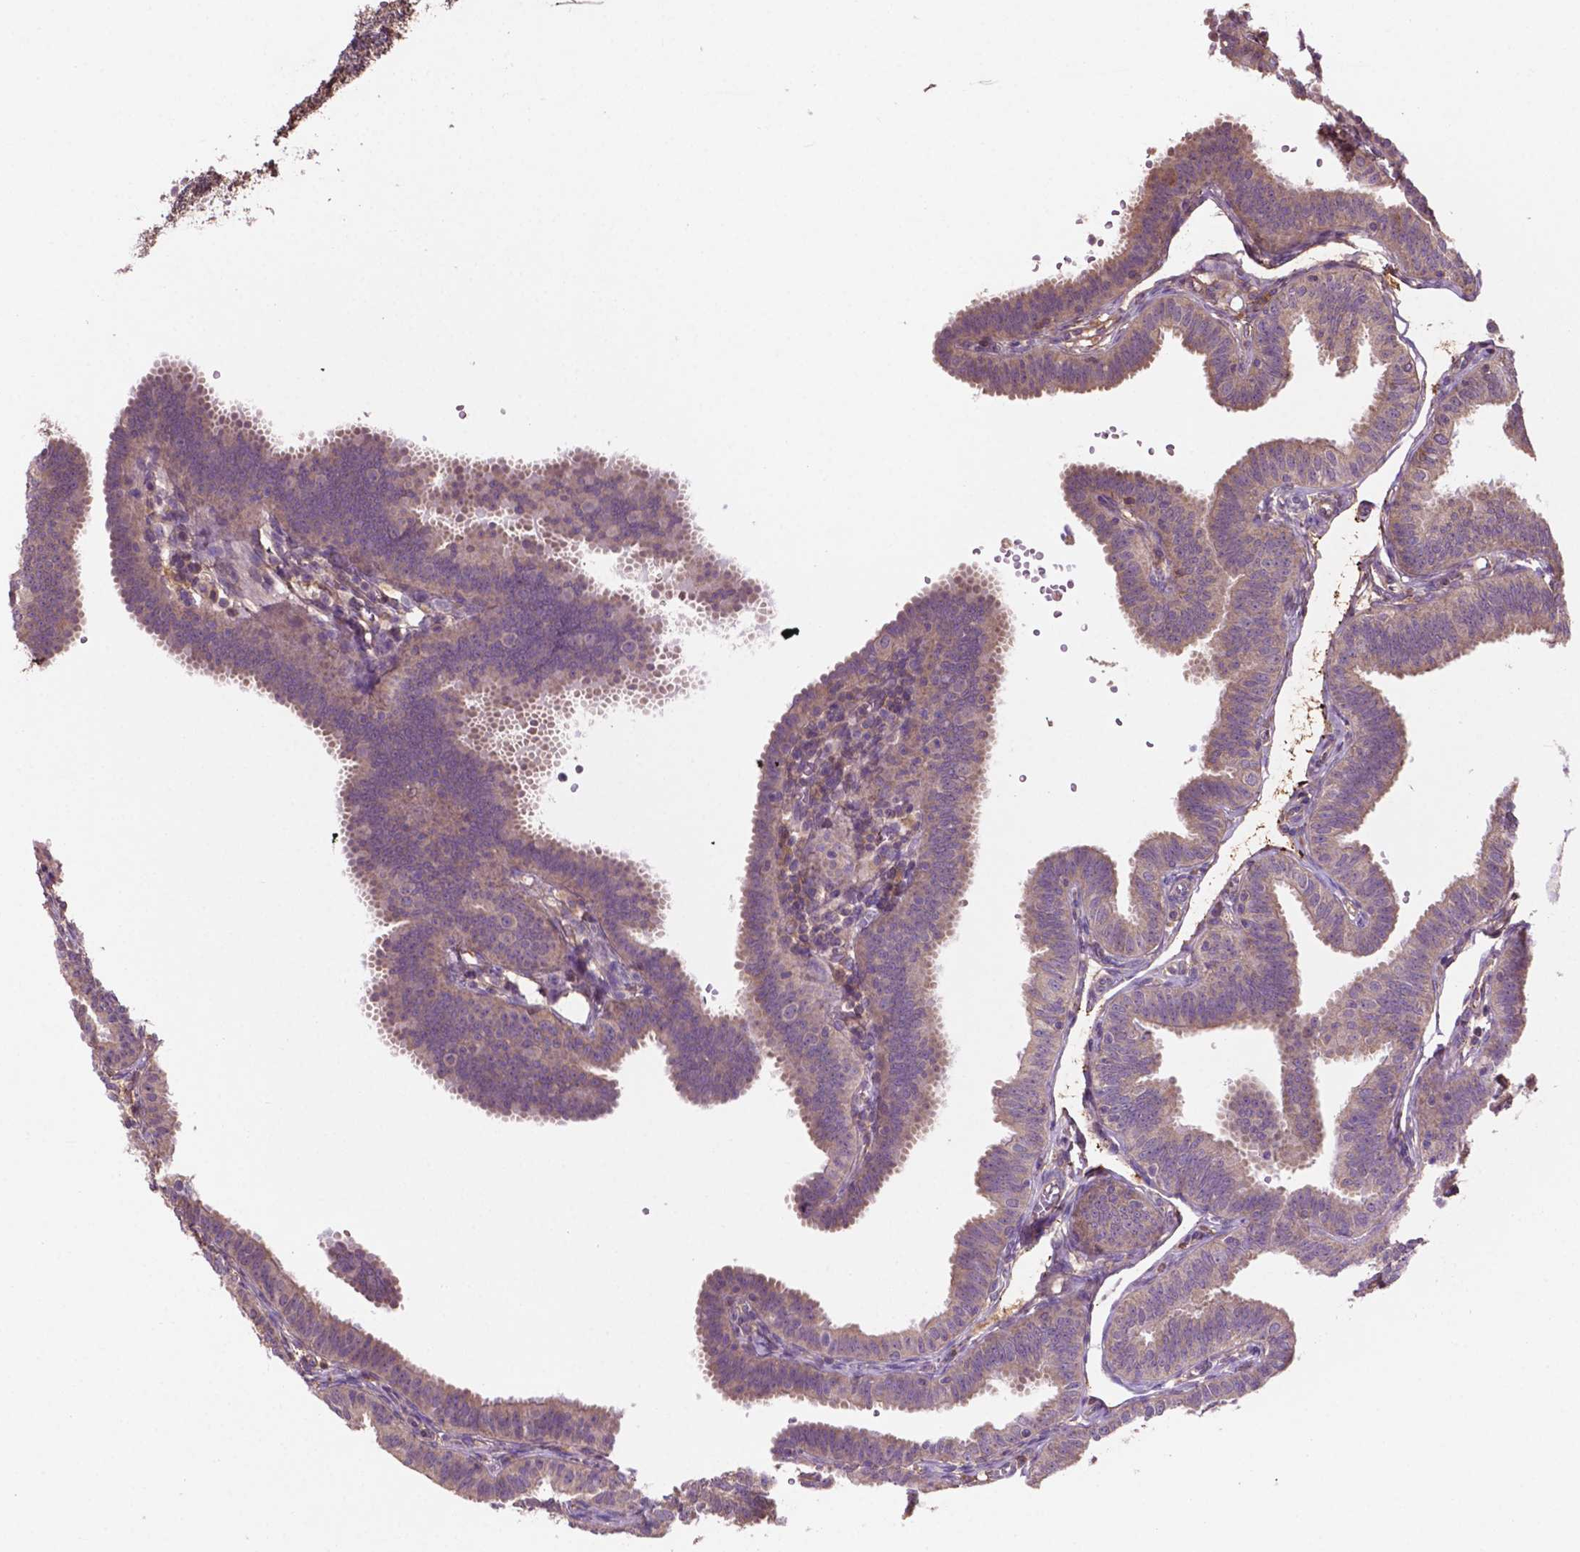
{"staining": {"intensity": "weak", "quantity": "25%-75%", "location": "cytoplasmic/membranous"}, "tissue": "fallopian tube", "cell_type": "Glandular cells", "image_type": "normal", "snomed": [{"axis": "morphology", "description": "Normal tissue, NOS"}, {"axis": "topography", "description": "Fallopian tube"}], "caption": "Protein expression analysis of benign human fallopian tube reveals weak cytoplasmic/membranous expression in approximately 25%-75% of glandular cells.", "gene": "GJA9", "patient": {"sex": "female", "age": 25}}